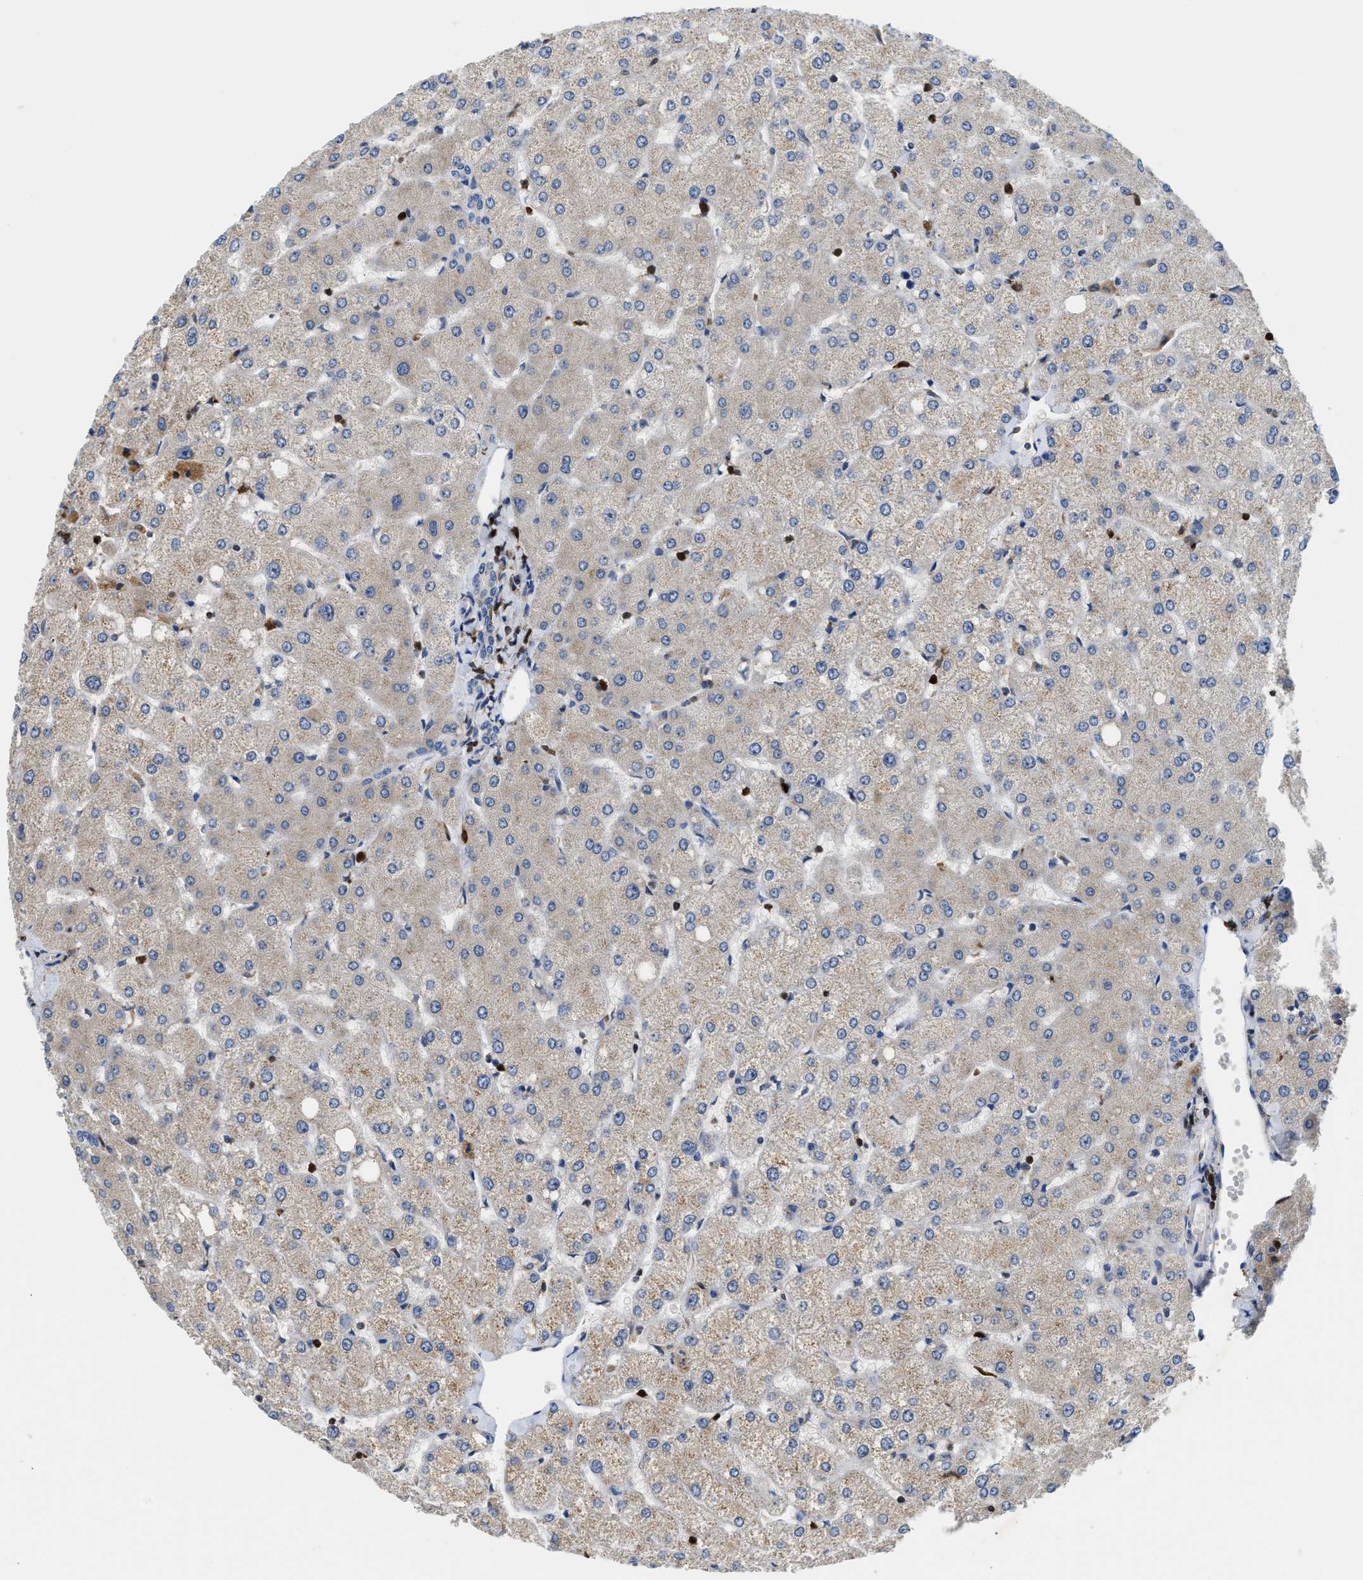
{"staining": {"intensity": "negative", "quantity": "none", "location": "none"}, "tissue": "liver", "cell_type": "Cholangiocytes", "image_type": "normal", "snomed": [{"axis": "morphology", "description": "Normal tissue, NOS"}, {"axis": "topography", "description": "Liver"}], "caption": "Immunohistochemistry (IHC) of unremarkable human liver exhibits no staining in cholangiocytes.", "gene": "SLIT2", "patient": {"sex": "female", "age": 54}}